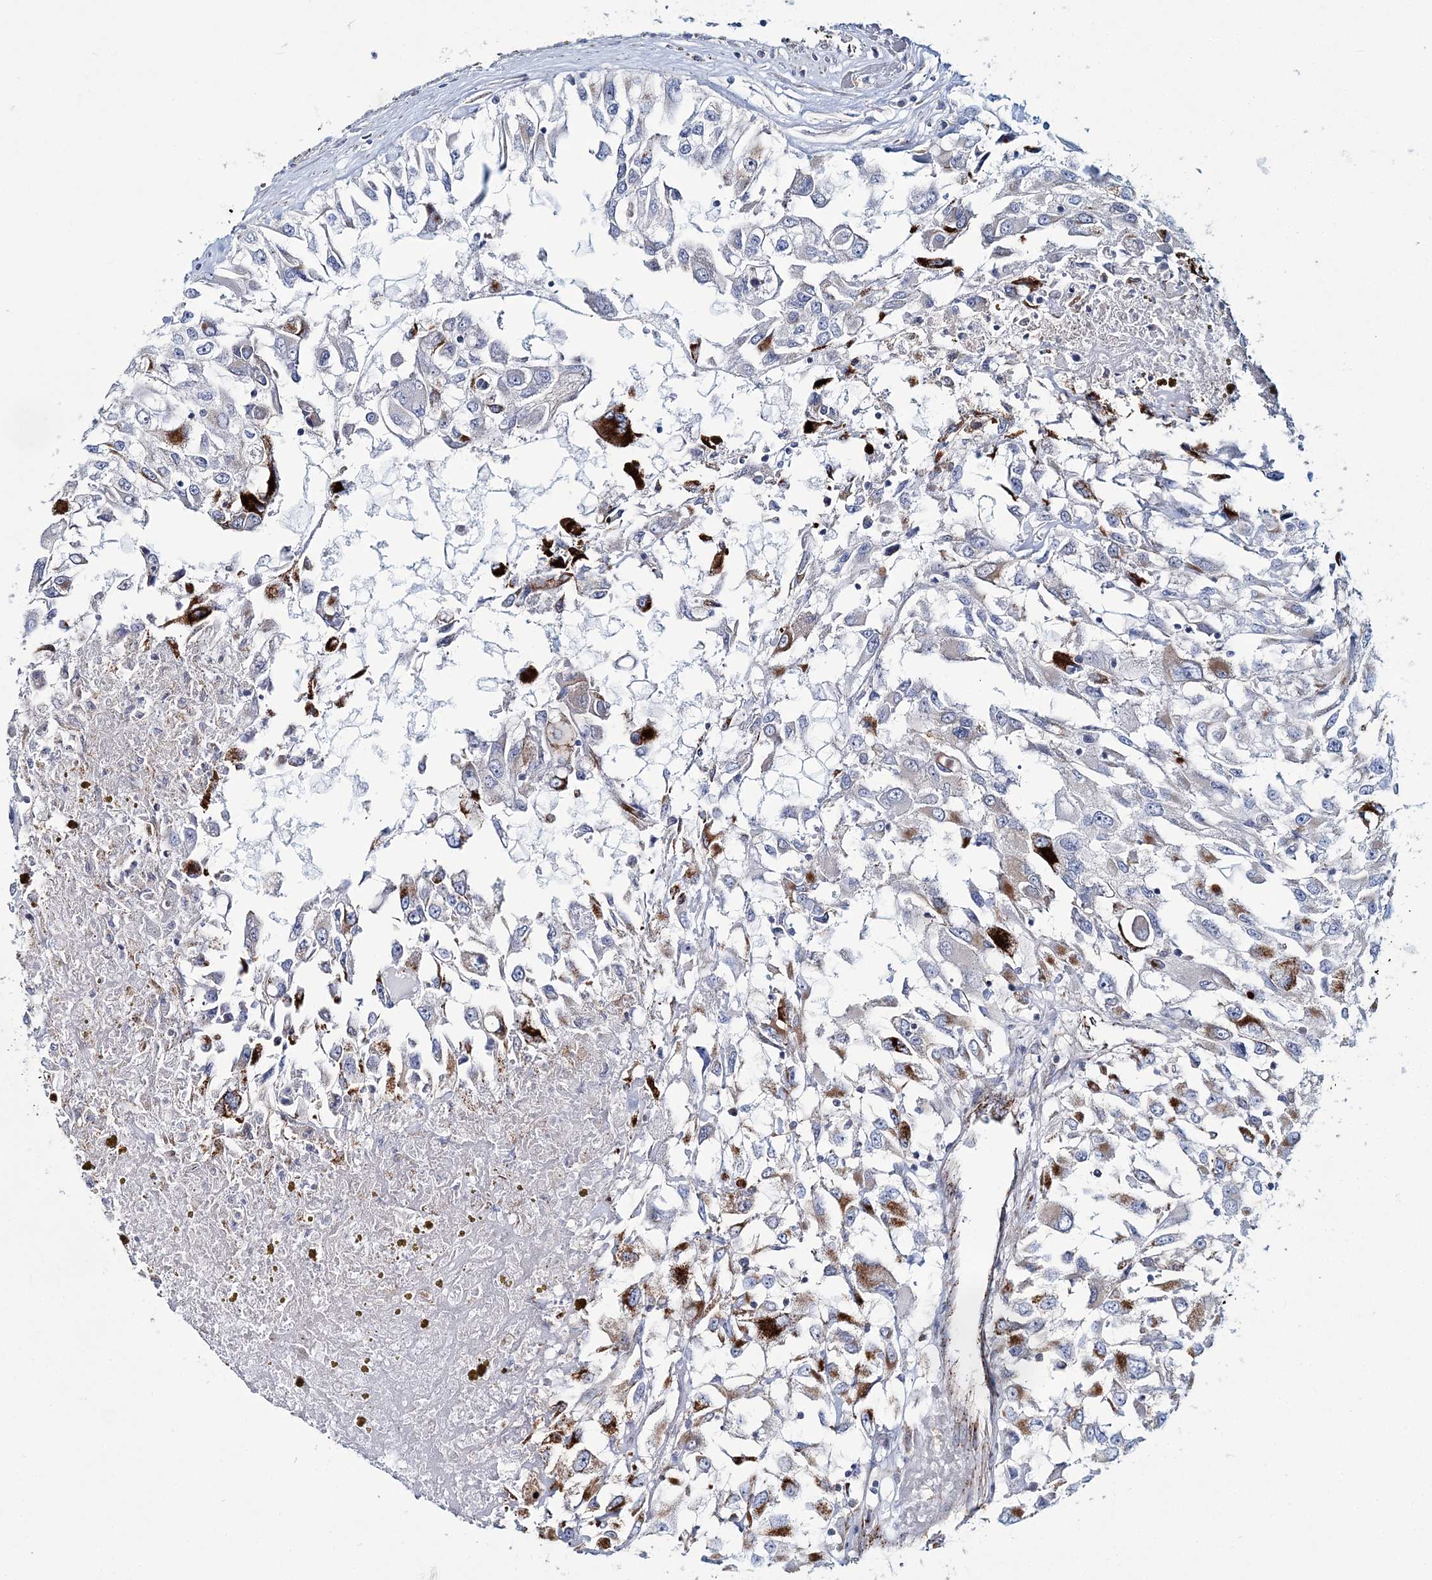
{"staining": {"intensity": "strong", "quantity": "<25%", "location": "cytoplasmic/membranous"}, "tissue": "renal cancer", "cell_type": "Tumor cells", "image_type": "cancer", "snomed": [{"axis": "morphology", "description": "Adenocarcinoma, NOS"}, {"axis": "topography", "description": "Kidney"}], "caption": "This micrograph shows adenocarcinoma (renal) stained with immunohistochemistry (IHC) to label a protein in brown. The cytoplasmic/membranous of tumor cells show strong positivity for the protein. Nuclei are counter-stained blue.", "gene": "ARHGAP6", "patient": {"sex": "female", "age": 52}}